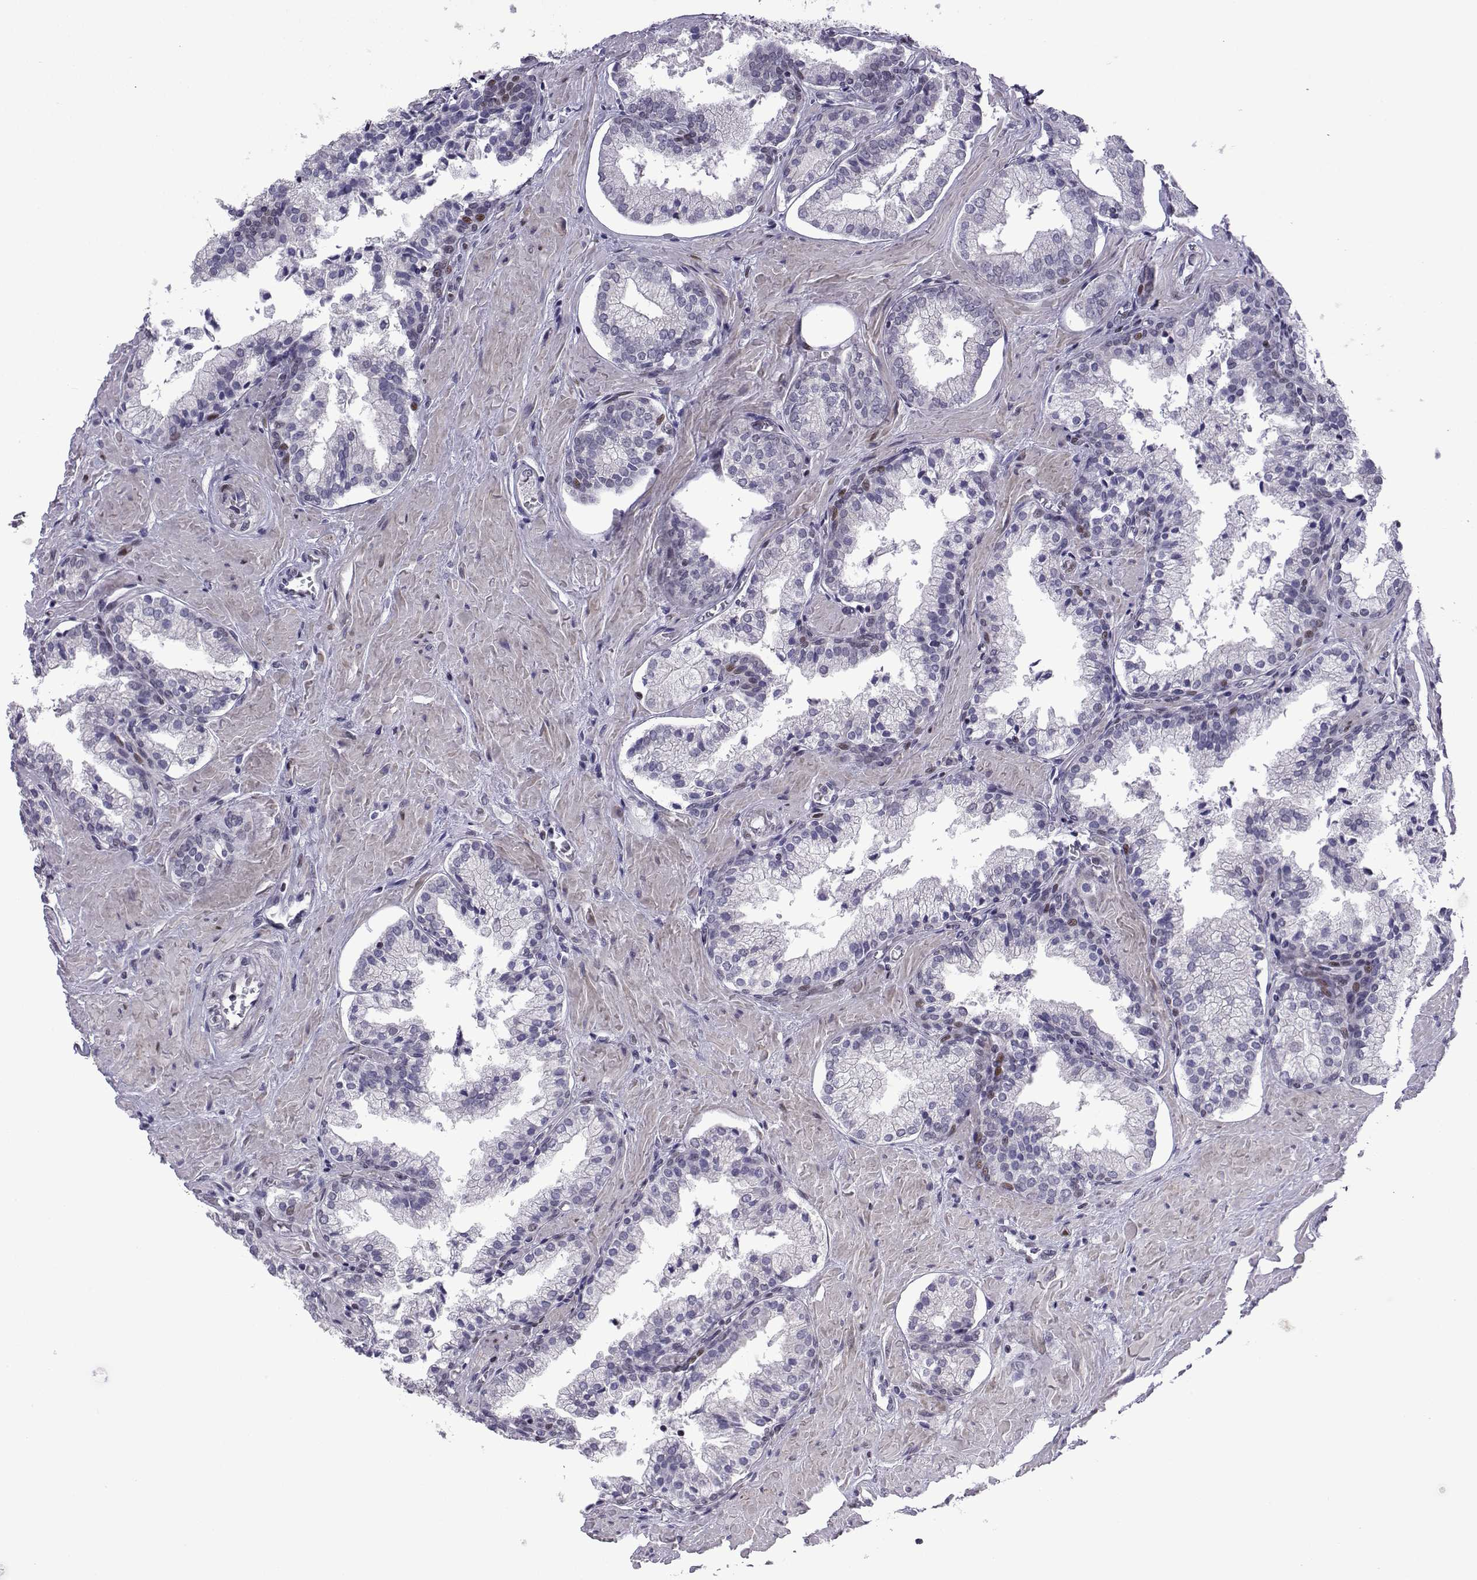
{"staining": {"intensity": "weak", "quantity": "<25%", "location": "nuclear"}, "tissue": "prostate cancer", "cell_type": "Tumor cells", "image_type": "cancer", "snomed": [{"axis": "morphology", "description": "Adenocarcinoma, NOS"}, {"axis": "topography", "description": "Prostate and seminal vesicle, NOS"}, {"axis": "topography", "description": "Prostate"}], "caption": "An IHC micrograph of adenocarcinoma (prostate) is shown. There is no staining in tumor cells of adenocarcinoma (prostate).", "gene": "CFAP70", "patient": {"sex": "male", "age": 44}}